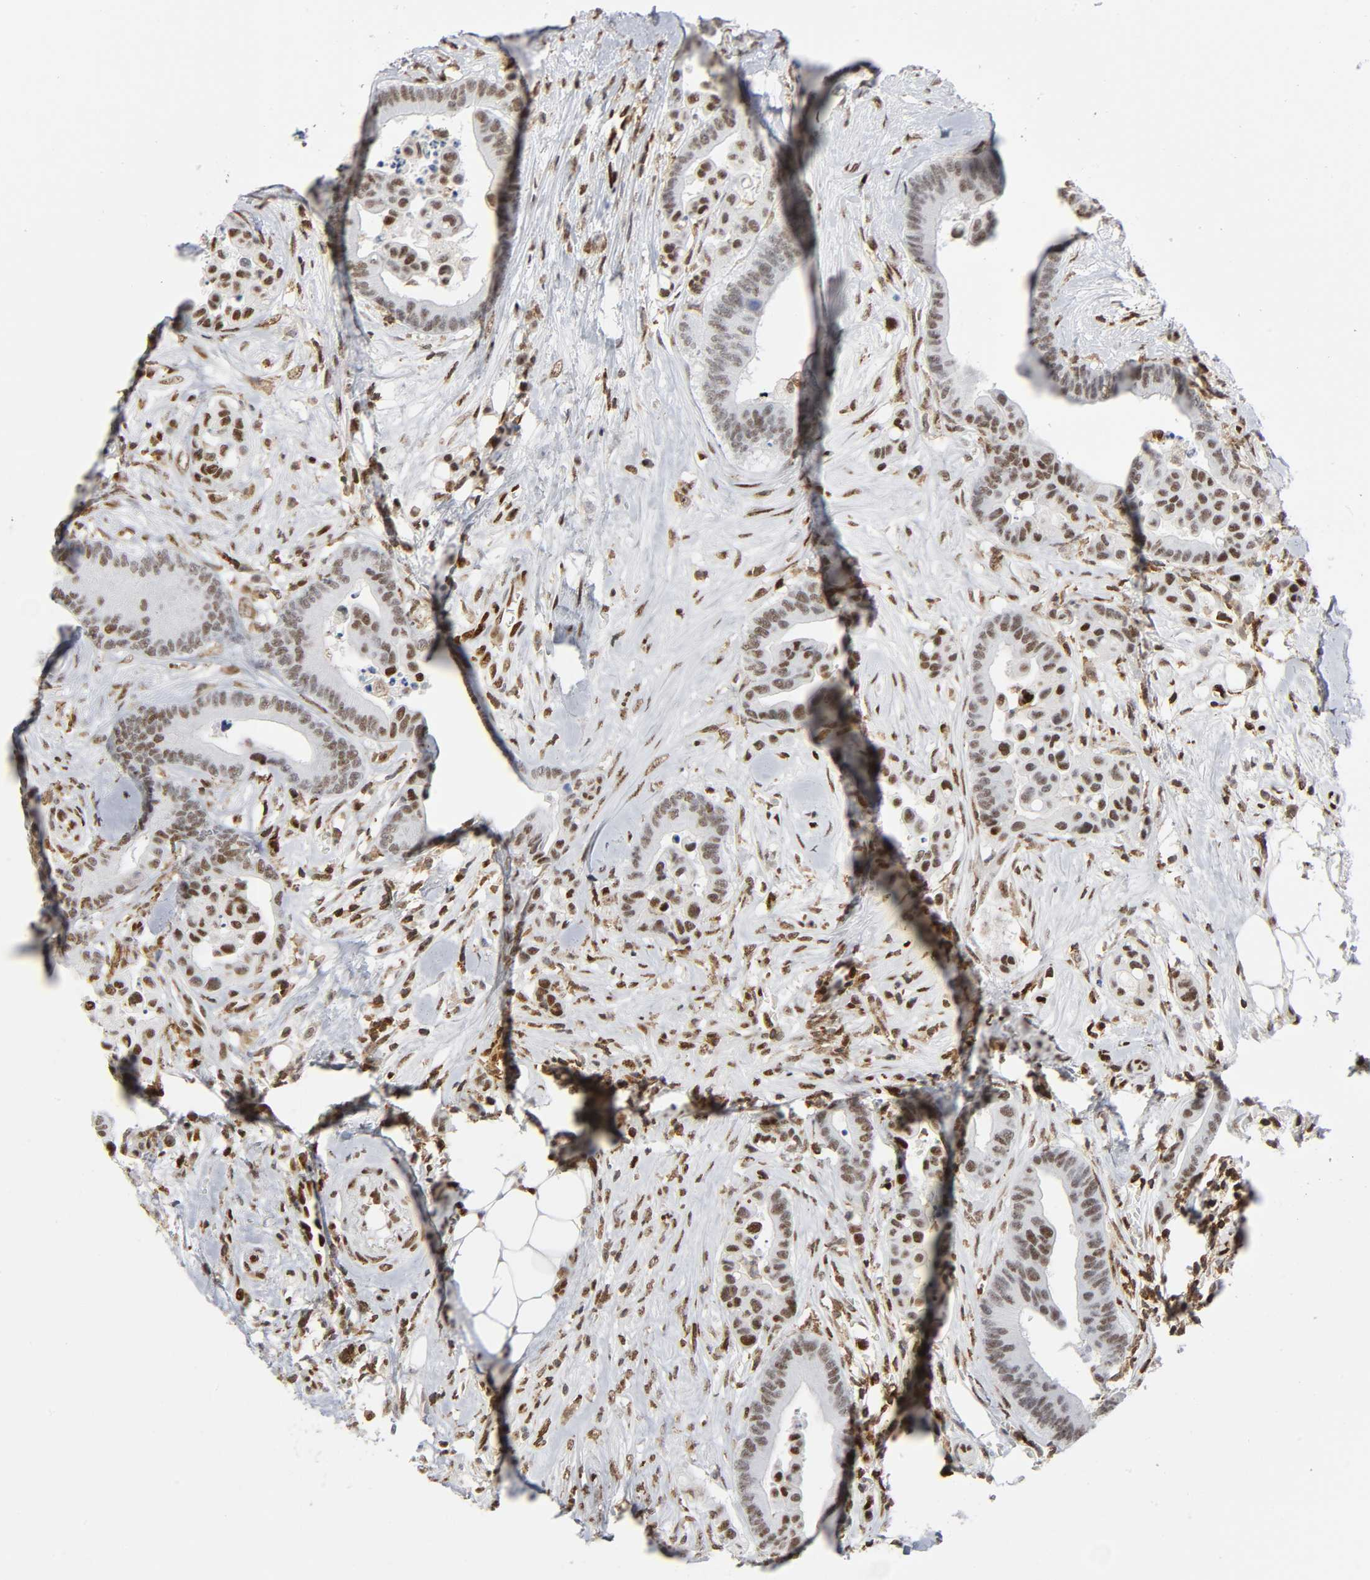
{"staining": {"intensity": "moderate", "quantity": "25%-75%", "location": "nuclear"}, "tissue": "colorectal cancer", "cell_type": "Tumor cells", "image_type": "cancer", "snomed": [{"axis": "morphology", "description": "Adenocarcinoma, NOS"}, {"axis": "topography", "description": "Colon"}], "caption": "Protein staining of adenocarcinoma (colorectal) tissue demonstrates moderate nuclear expression in about 25%-75% of tumor cells. Using DAB (brown) and hematoxylin (blue) stains, captured at high magnification using brightfield microscopy.", "gene": "WAS", "patient": {"sex": "male", "age": 82}}